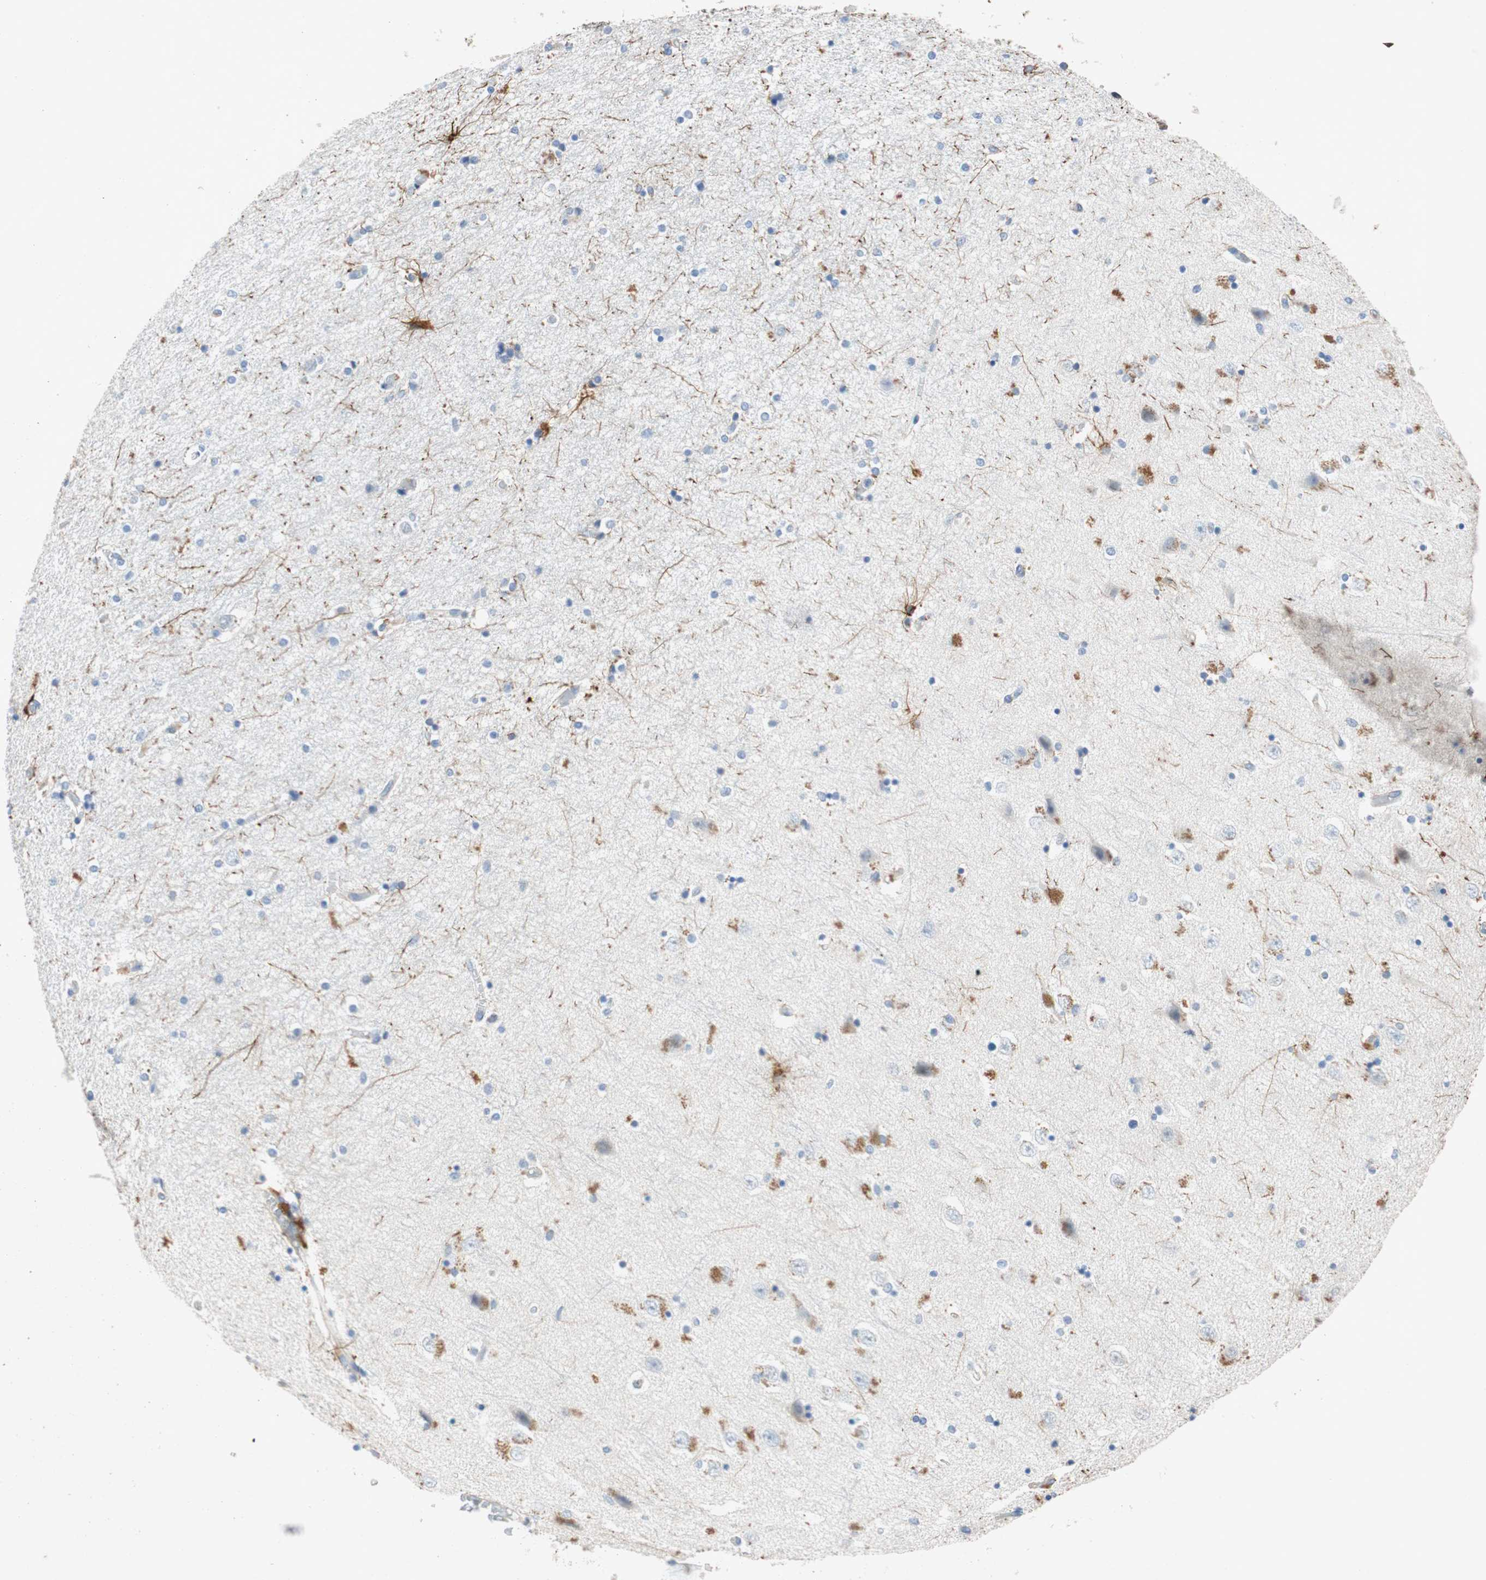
{"staining": {"intensity": "strong", "quantity": "<25%", "location": "cytoplasmic/membranous"}, "tissue": "hippocampus", "cell_type": "Glial cells", "image_type": "normal", "snomed": [{"axis": "morphology", "description": "Normal tissue, NOS"}, {"axis": "topography", "description": "Hippocampus"}], "caption": "Unremarkable hippocampus demonstrates strong cytoplasmic/membranous staining in approximately <25% of glial cells, visualized by immunohistochemistry. The staining was performed using DAB (3,3'-diaminobenzidine), with brown indicating positive protein expression. Nuclei are stained blue with hematoxylin.", "gene": "RELB", "patient": {"sex": "female", "age": 54}}